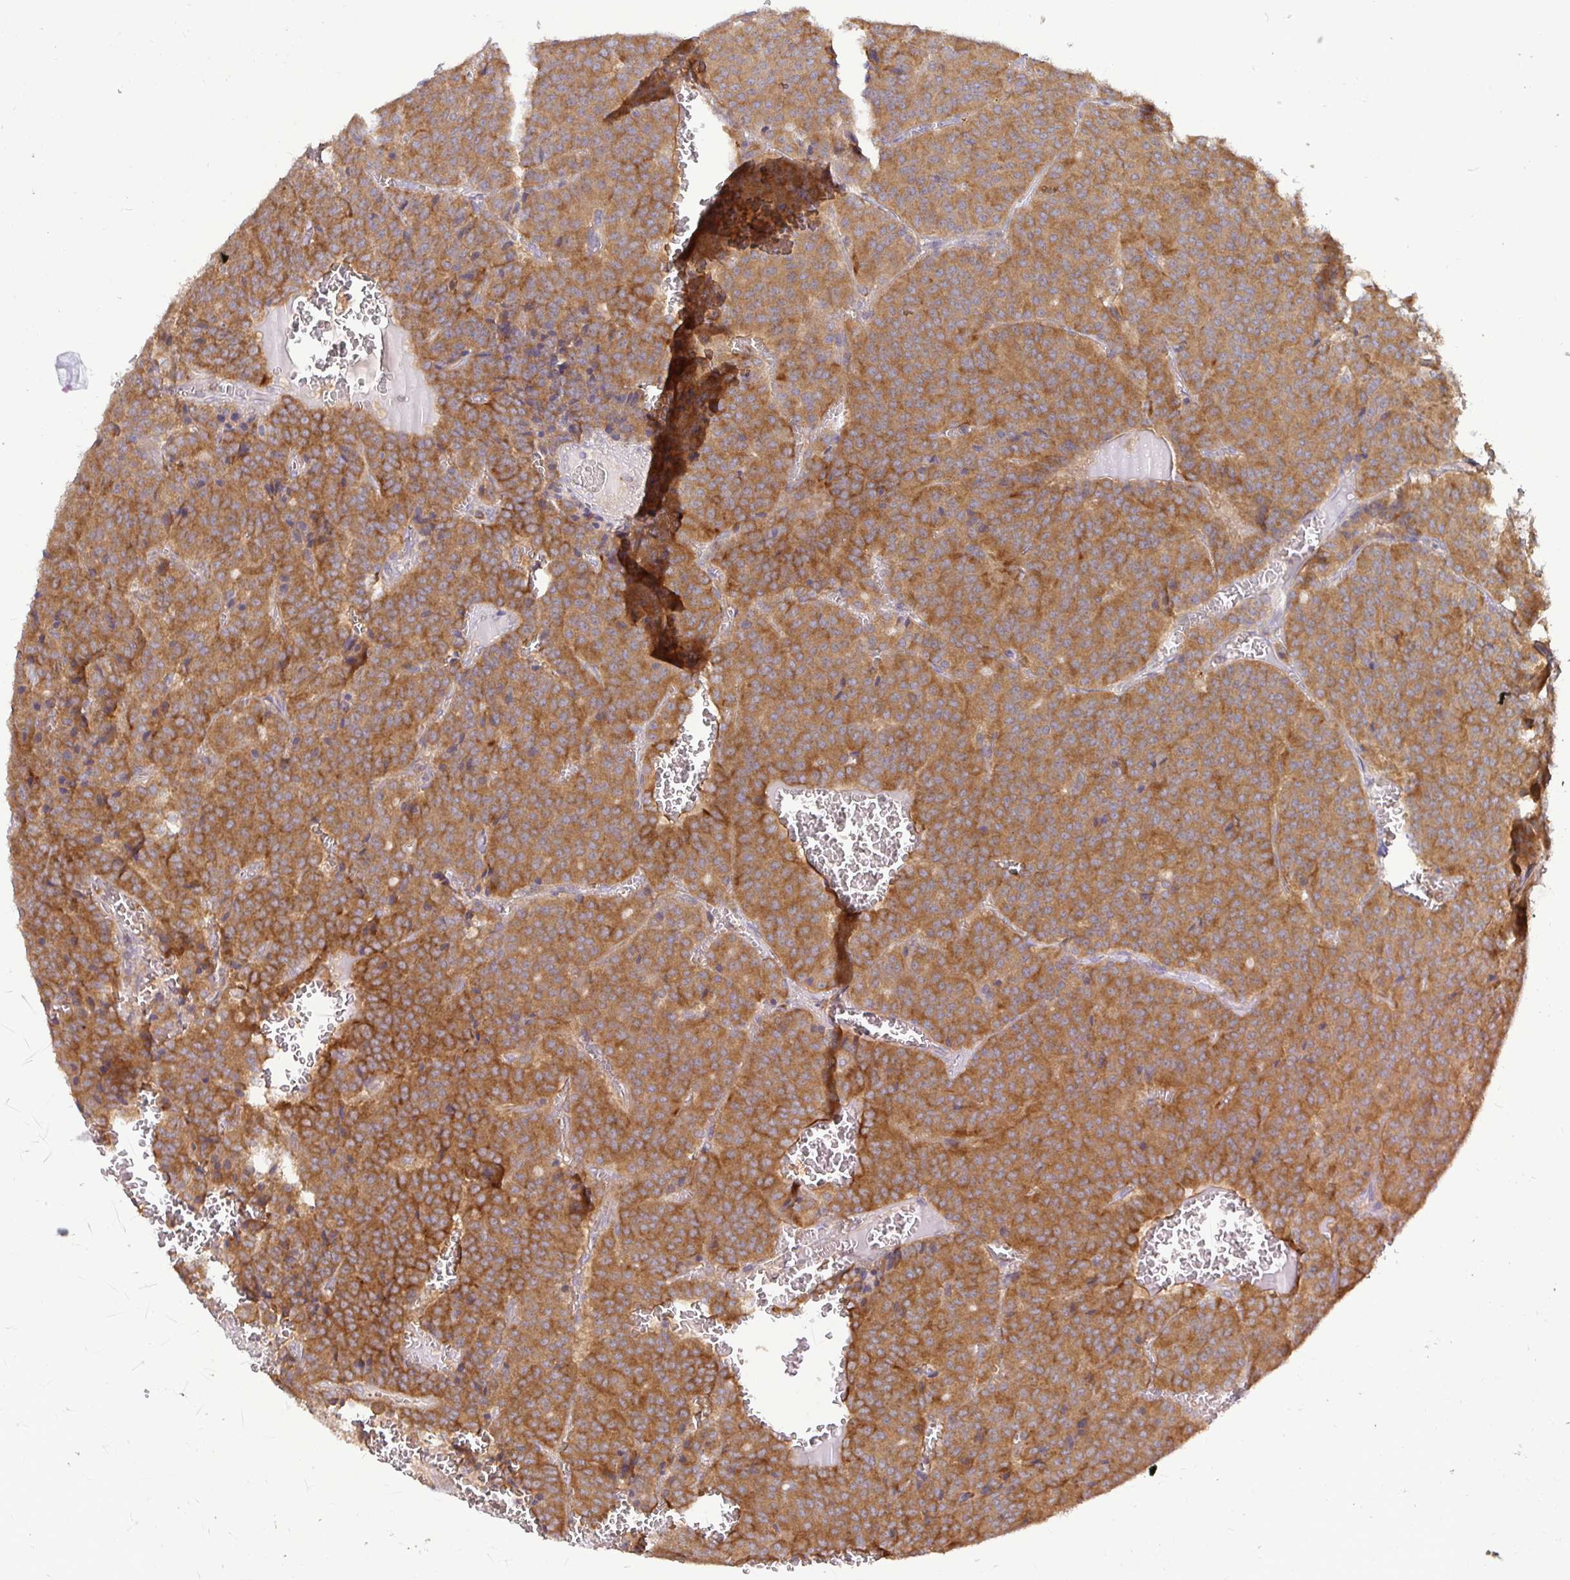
{"staining": {"intensity": "moderate", "quantity": ">75%", "location": "cytoplasmic/membranous"}, "tissue": "carcinoid", "cell_type": "Tumor cells", "image_type": "cancer", "snomed": [{"axis": "morphology", "description": "Carcinoid, malignant, NOS"}, {"axis": "topography", "description": "Lung"}], "caption": "Carcinoid tissue exhibits moderate cytoplasmic/membranous positivity in about >75% of tumor cells", "gene": "ATP6V1F", "patient": {"sex": "male", "age": 70}}